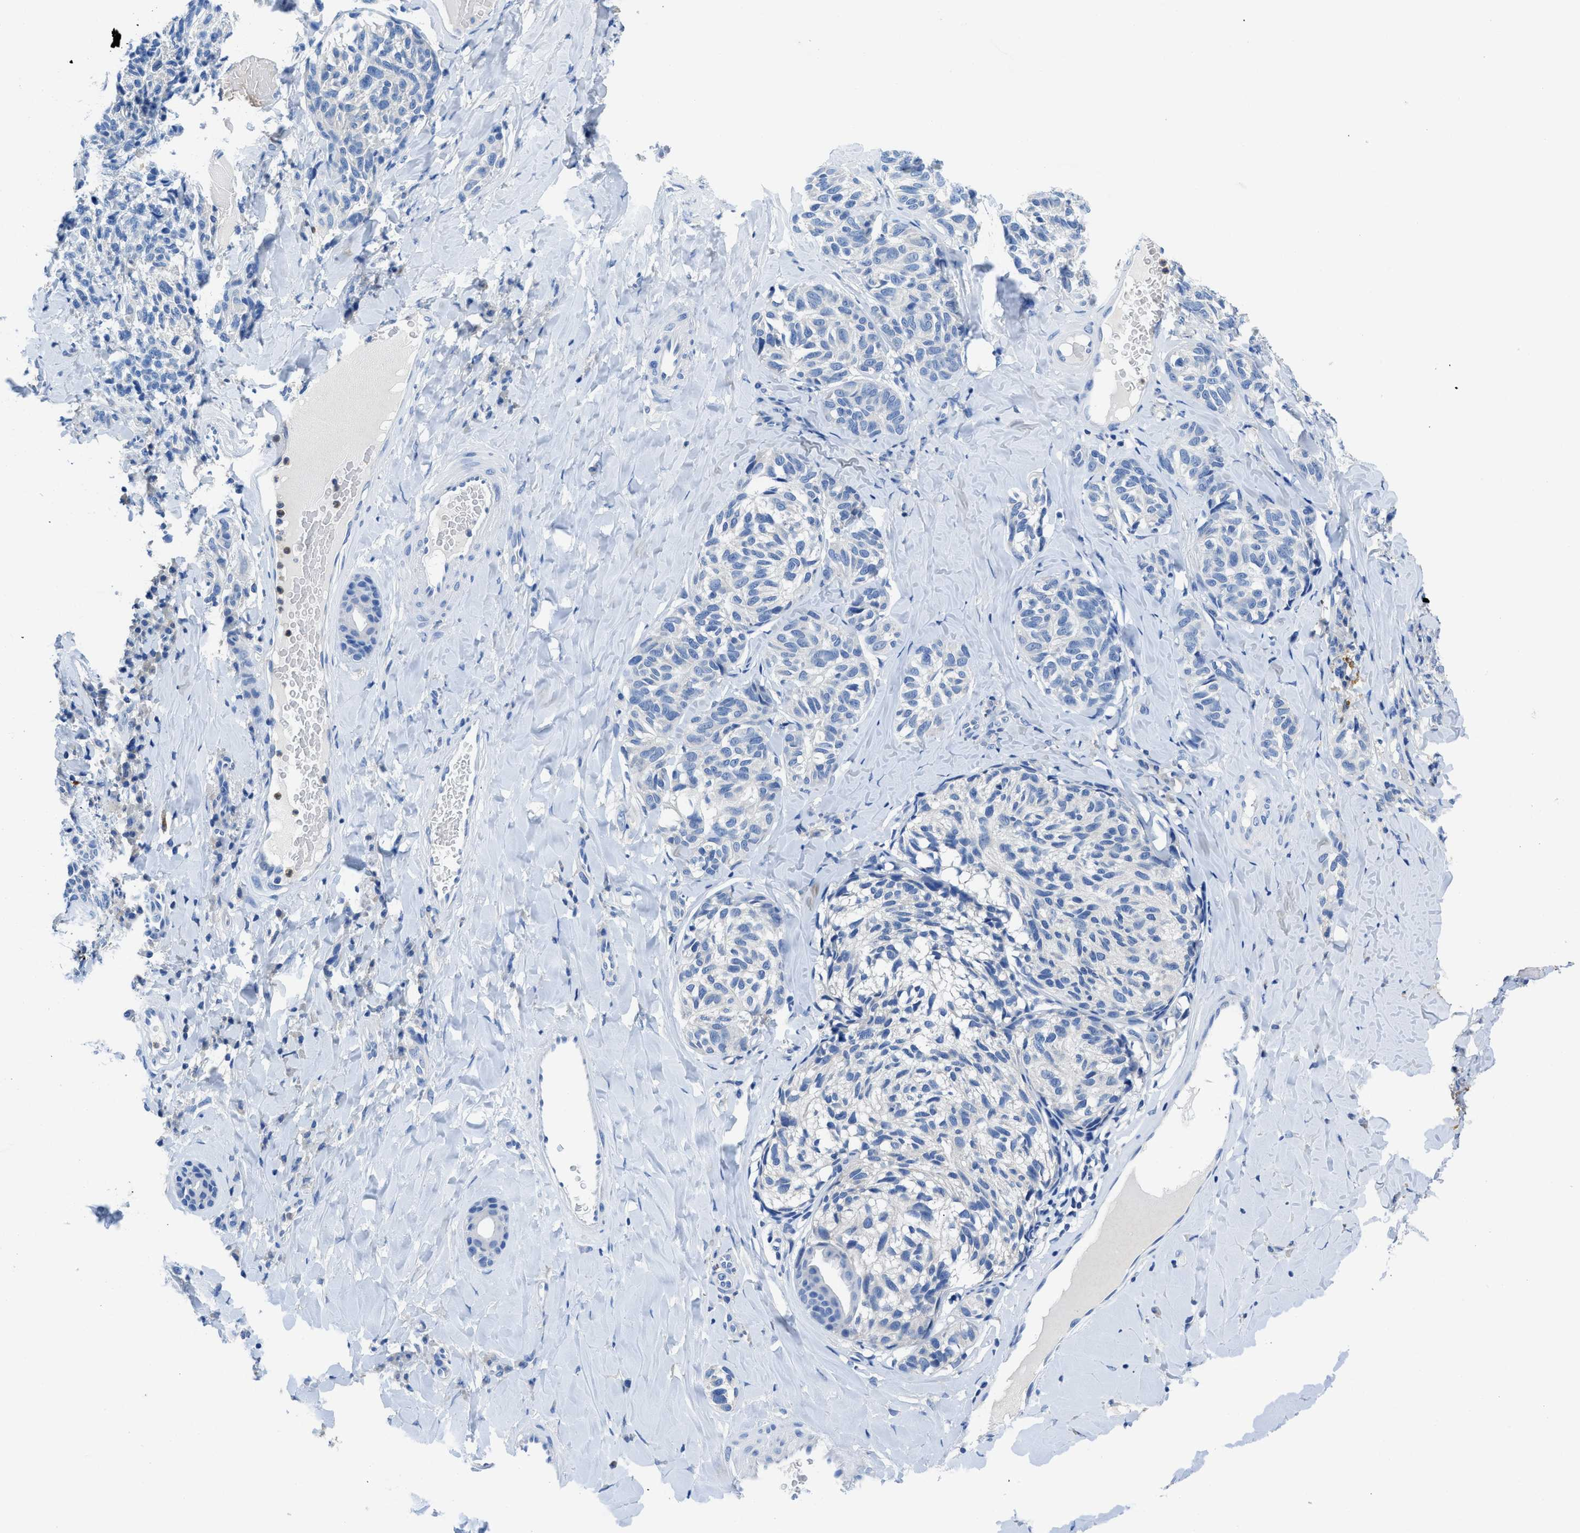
{"staining": {"intensity": "negative", "quantity": "none", "location": "none"}, "tissue": "melanoma", "cell_type": "Tumor cells", "image_type": "cancer", "snomed": [{"axis": "morphology", "description": "Malignant melanoma, NOS"}, {"axis": "topography", "description": "Skin"}], "caption": "Tumor cells show no significant protein expression in melanoma. (DAB (3,3'-diaminobenzidine) IHC, high magnification).", "gene": "NEB", "patient": {"sex": "female", "age": 73}}